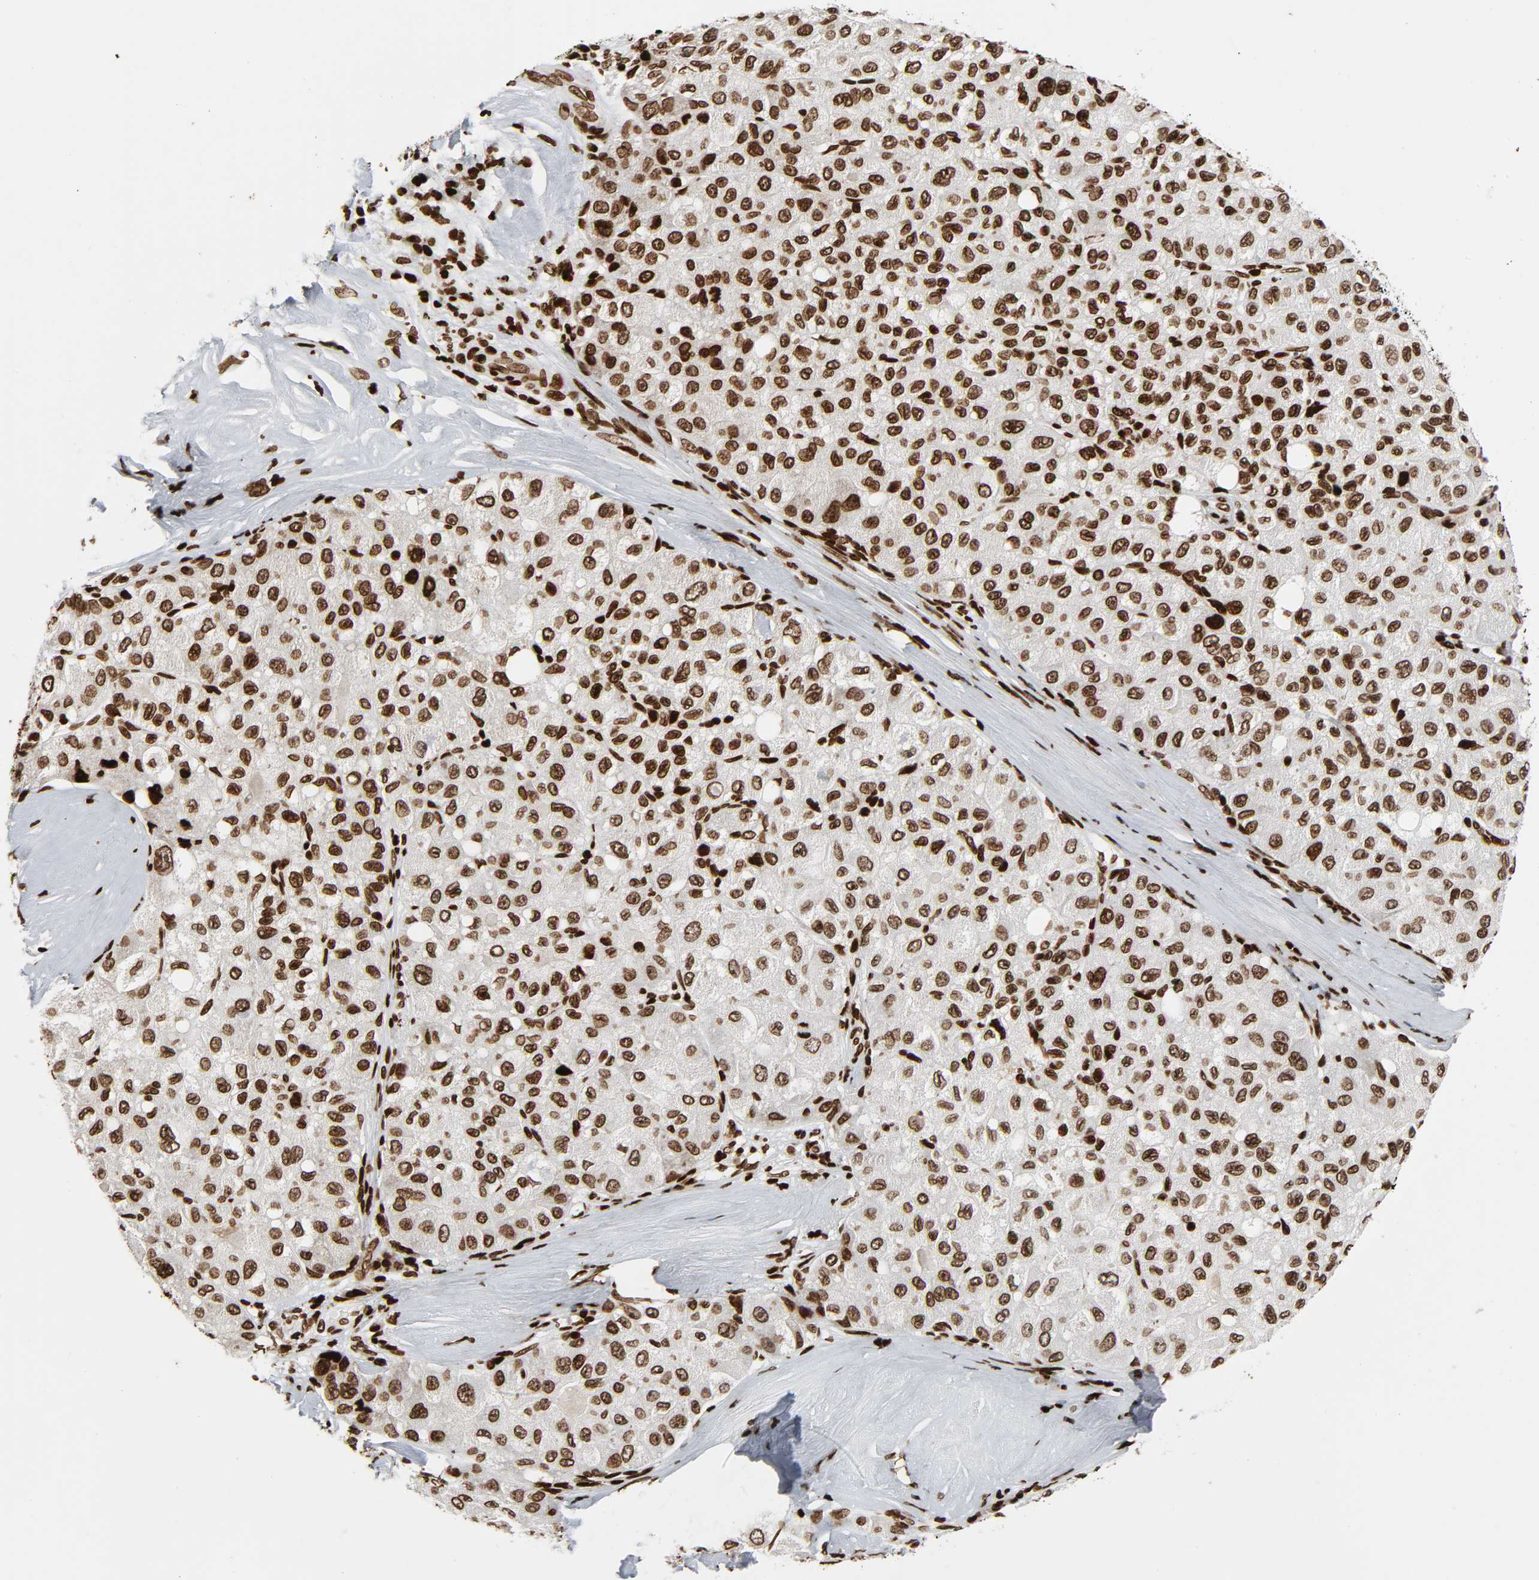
{"staining": {"intensity": "moderate", "quantity": ">75%", "location": "nuclear"}, "tissue": "liver cancer", "cell_type": "Tumor cells", "image_type": "cancer", "snomed": [{"axis": "morphology", "description": "Carcinoma, Hepatocellular, NOS"}, {"axis": "topography", "description": "Liver"}], "caption": "This is an image of immunohistochemistry (IHC) staining of liver hepatocellular carcinoma, which shows moderate positivity in the nuclear of tumor cells.", "gene": "RXRA", "patient": {"sex": "male", "age": 80}}